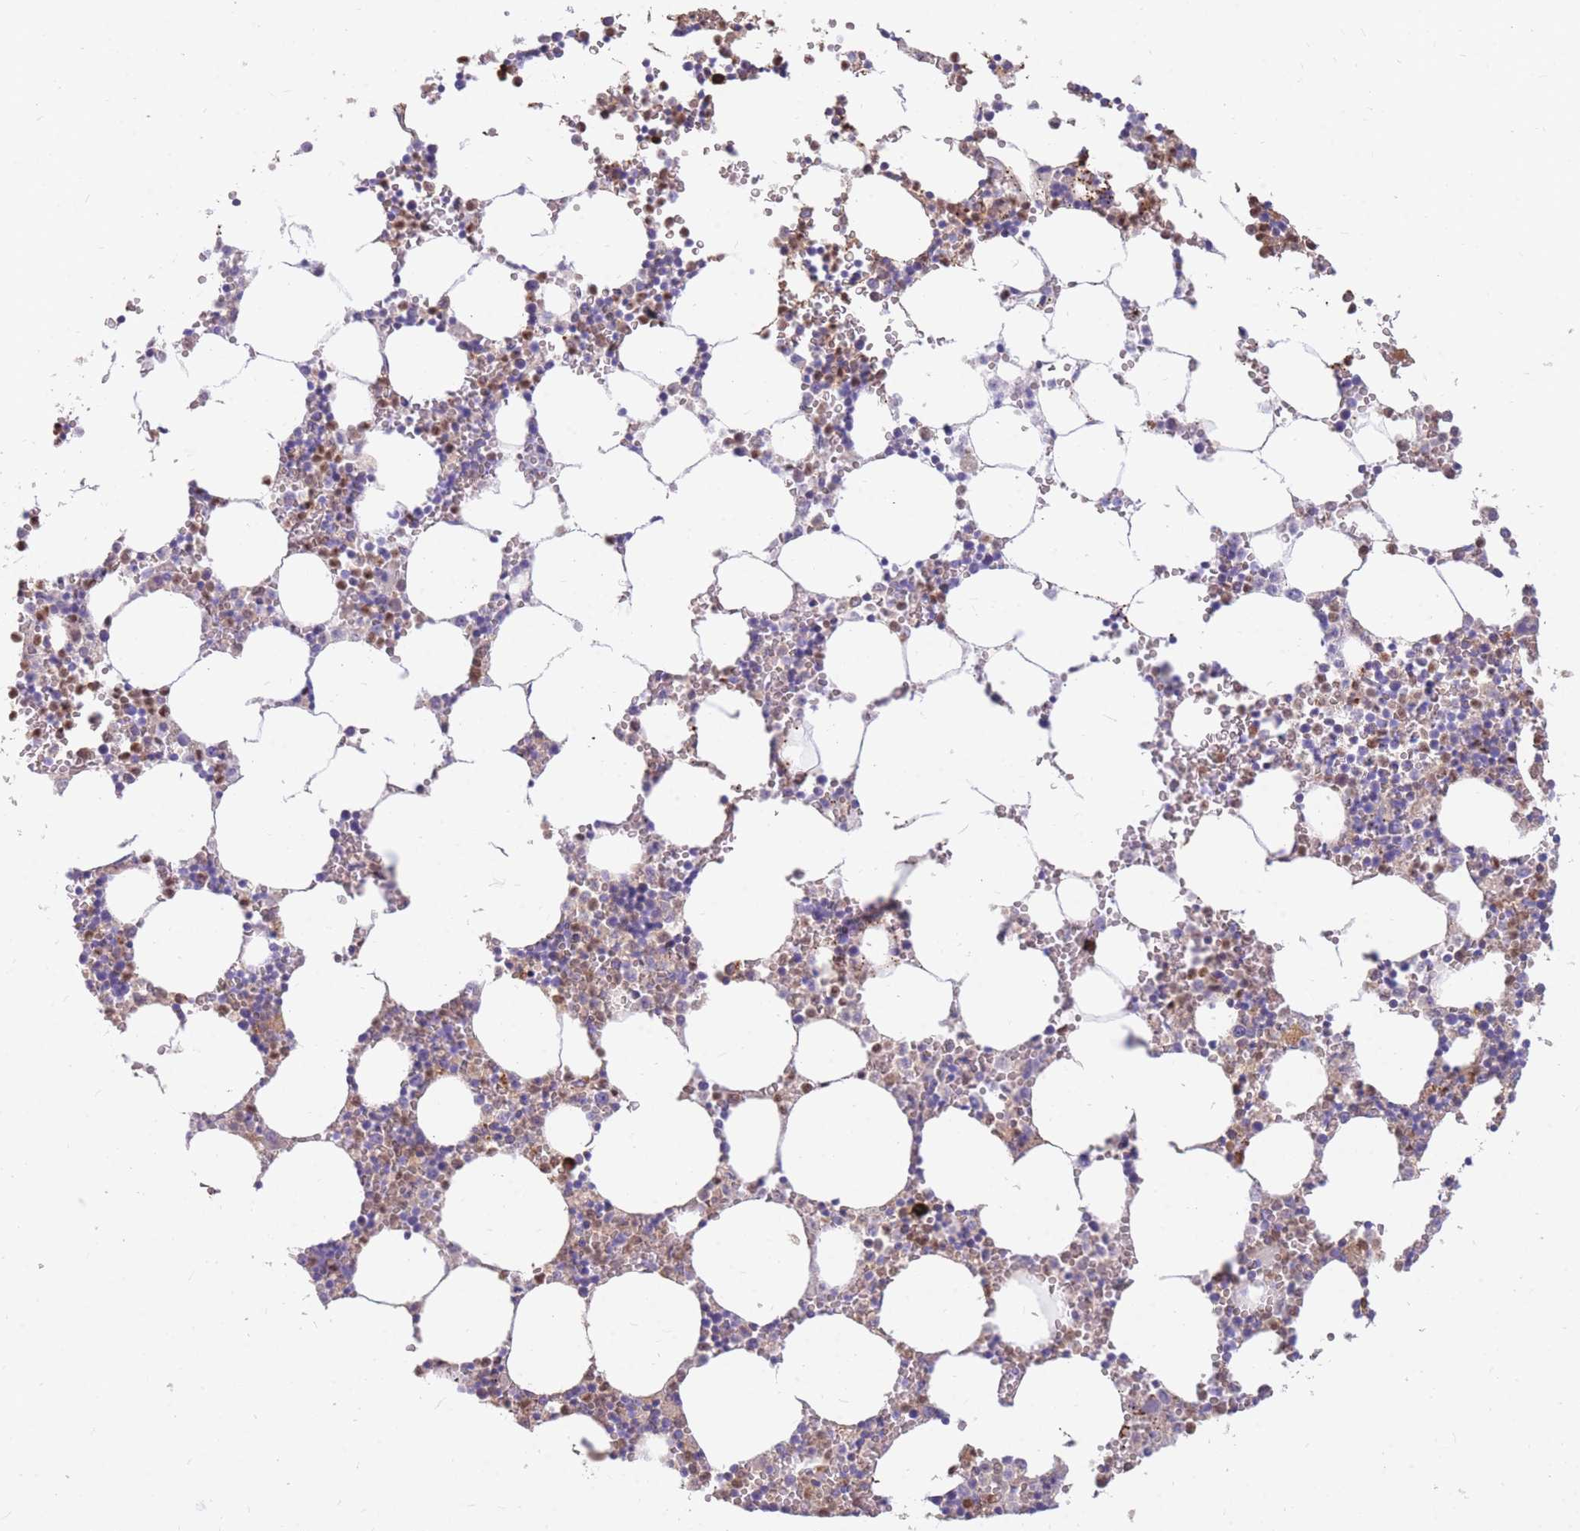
{"staining": {"intensity": "moderate", "quantity": "25%-75%", "location": "cytoplasmic/membranous"}, "tissue": "bone marrow", "cell_type": "Hematopoietic cells", "image_type": "normal", "snomed": [{"axis": "morphology", "description": "Normal tissue, NOS"}, {"axis": "topography", "description": "Bone marrow"}], "caption": "Protein expression analysis of benign human bone marrow reveals moderate cytoplasmic/membranous positivity in approximately 25%-75% of hematopoietic cells.", "gene": "TPSAB1", "patient": {"sex": "female", "age": 64}}